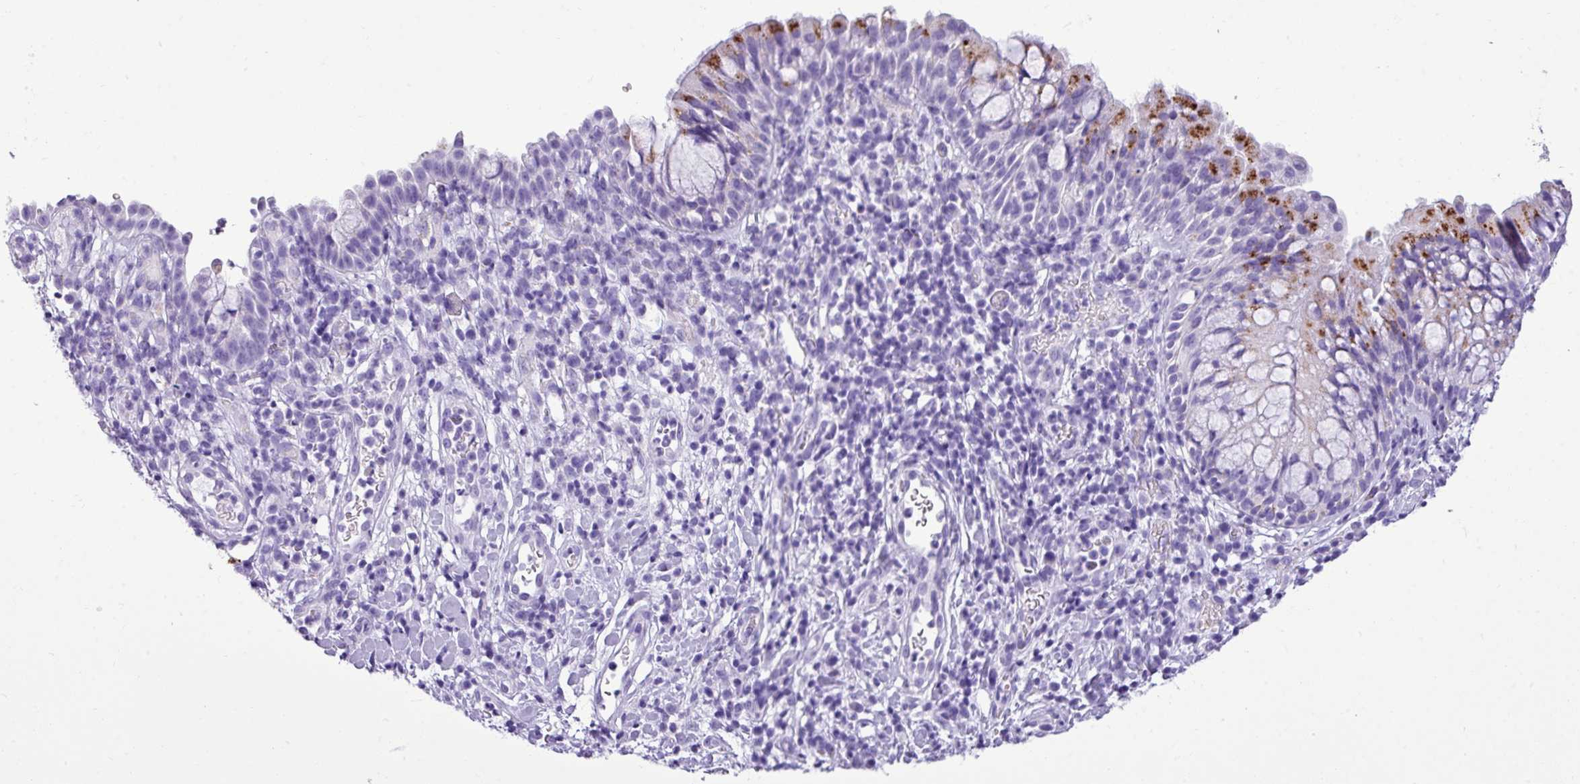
{"staining": {"intensity": "strong", "quantity": "<25%", "location": "cytoplasmic/membranous"}, "tissue": "nasopharynx", "cell_type": "Respiratory epithelial cells", "image_type": "normal", "snomed": [{"axis": "morphology", "description": "Normal tissue, NOS"}, {"axis": "topography", "description": "Nasopharynx"}], "caption": "DAB (3,3'-diaminobenzidine) immunohistochemical staining of benign human nasopharynx exhibits strong cytoplasmic/membranous protein staining in about <25% of respiratory epithelial cells.", "gene": "ZSCAN5A", "patient": {"sex": "male", "age": 65}}